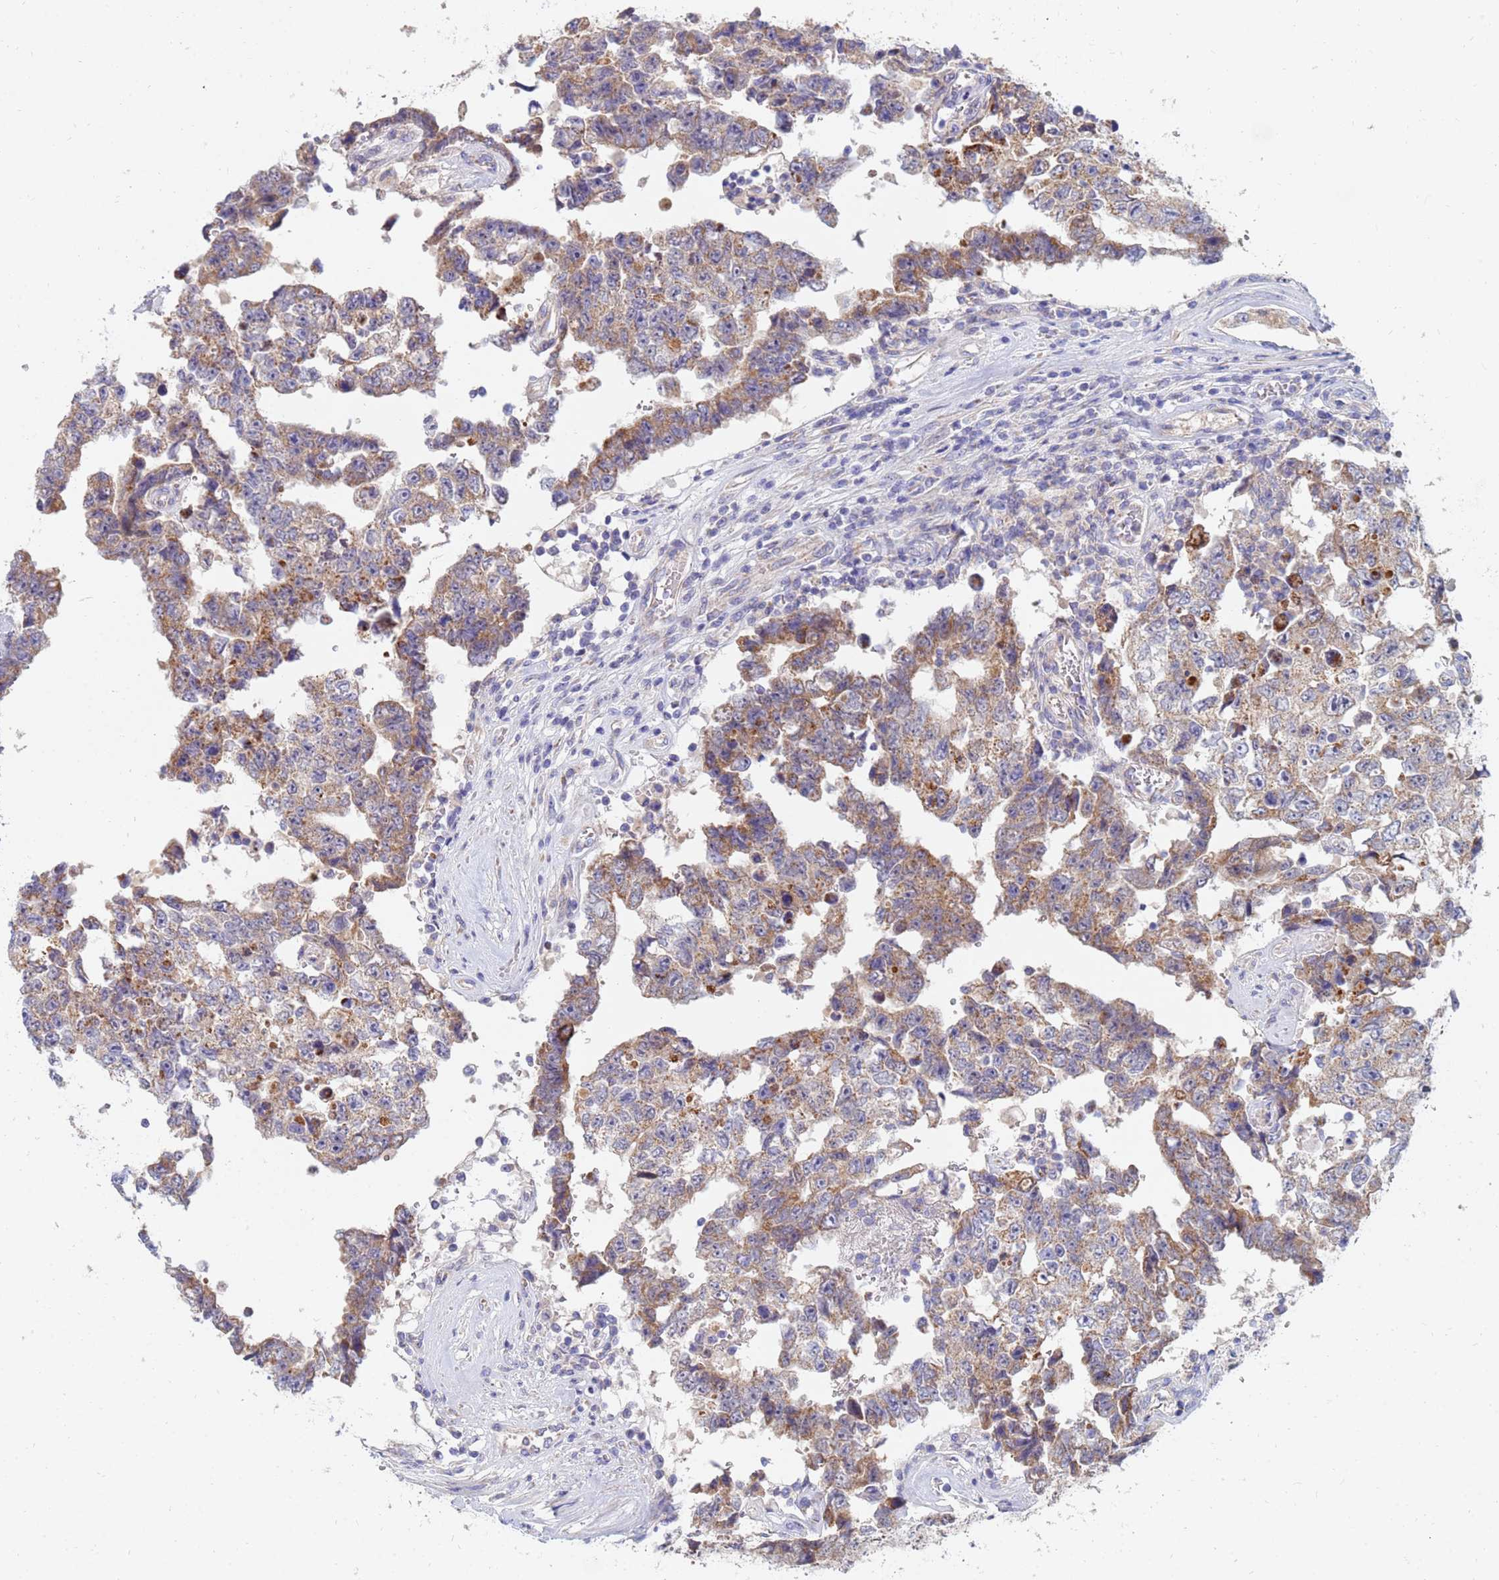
{"staining": {"intensity": "moderate", "quantity": ">75%", "location": "cytoplasmic/membranous"}, "tissue": "testis cancer", "cell_type": "Tumor cells", "image_type": "cancer", "snomed": [{"axis": "morphology", "description": "Normal tissue, NOS"}, {"axis": "morphology", "description": "Carcinoma, Embryonal, NOS"}, {"axis": "topography", "description": "Testis"}, {"axis": "topography", "description": "Epididymis"}], "caption": "Immunohistochemistry image of human testis embryonal carcinoma stained for a protein (brown), which exhibits medium levels of moderate cytoplasmic/membranous expression in about >75% of tumor cells.", "gene": "SDR39U1", "patient": {"sex": "male", "age": 25}}